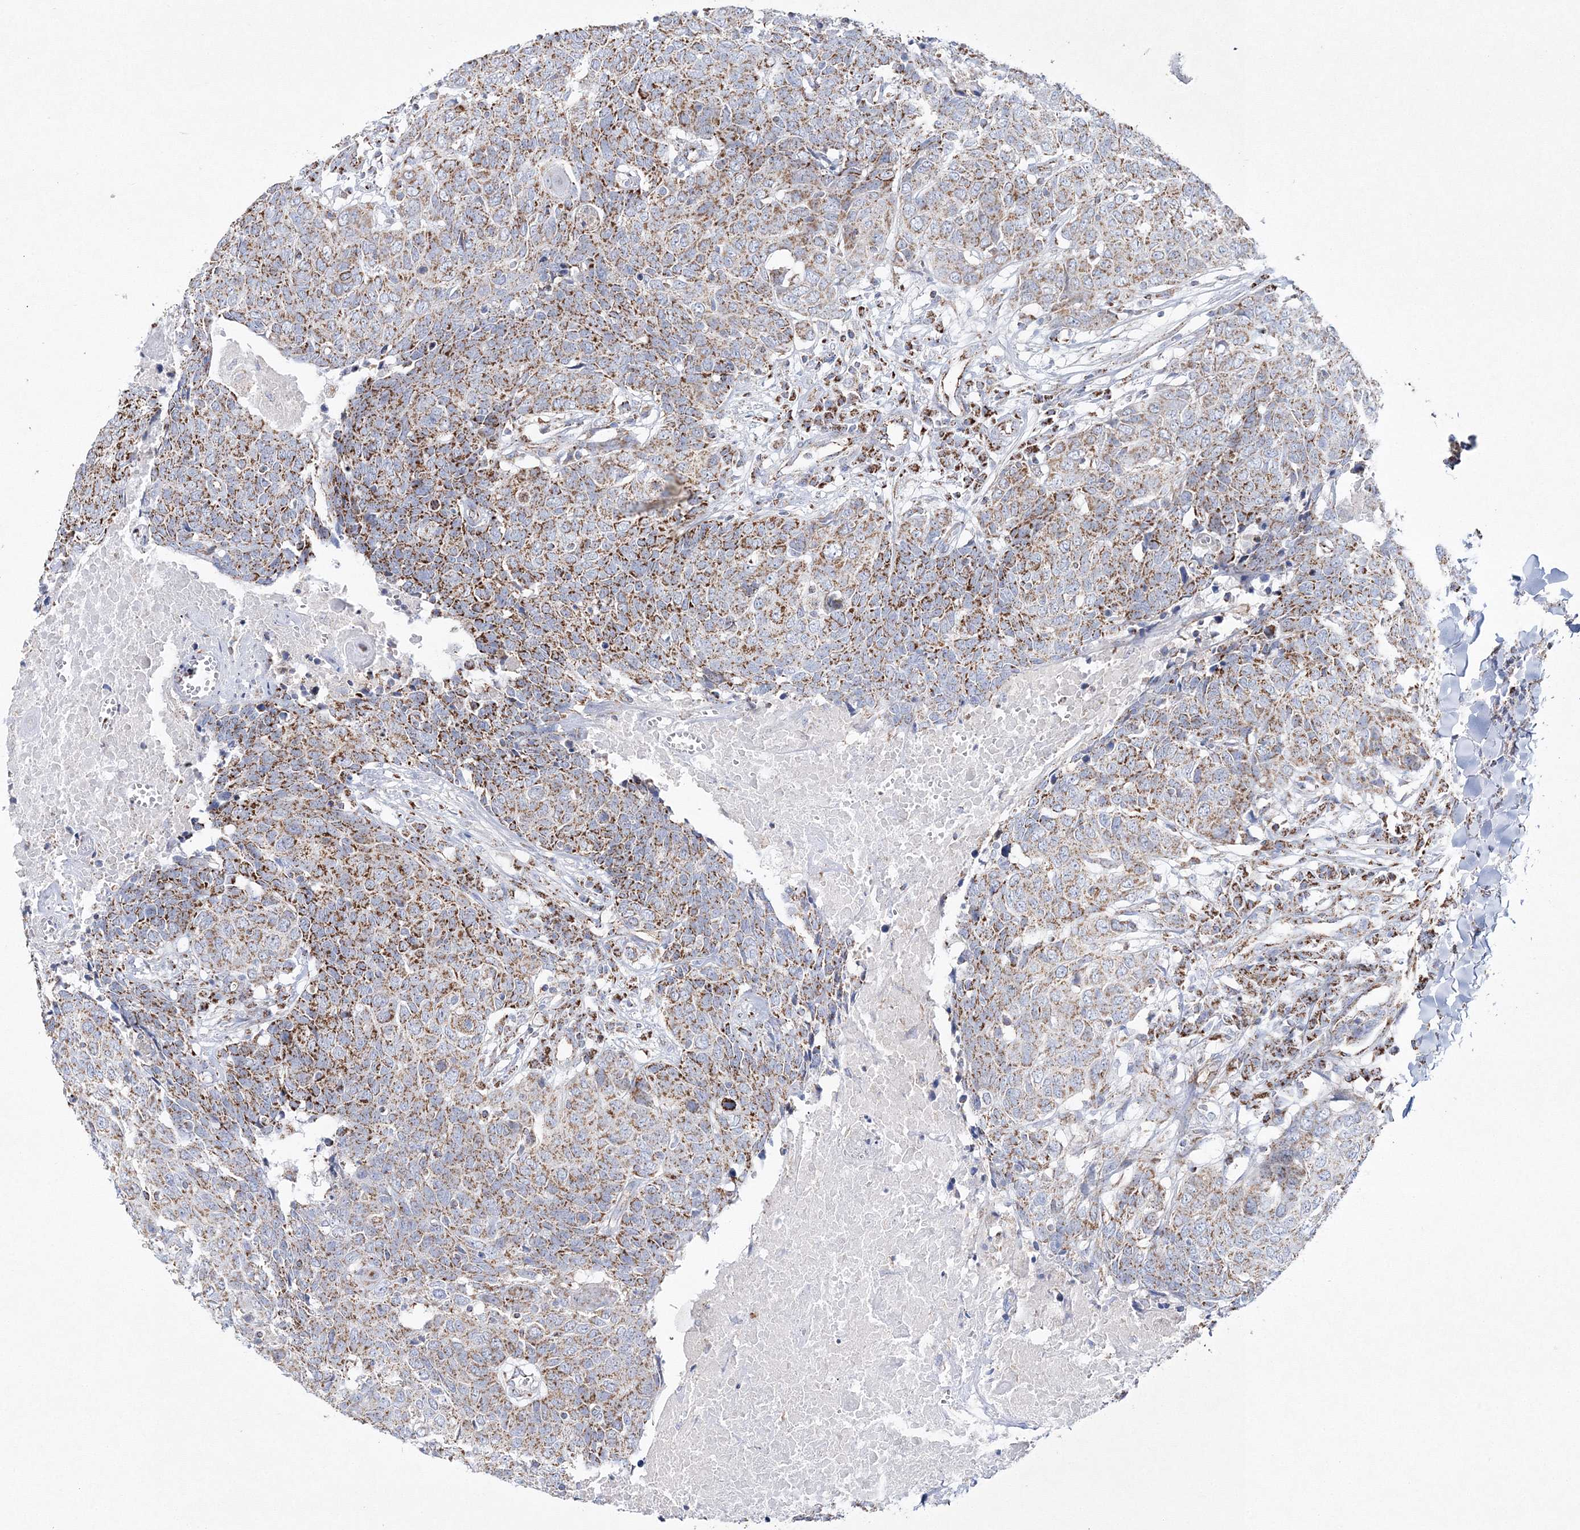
{"staining": {"intensity": "strong", "quantity": "25%-75%", "location": "cytoplasmic/membranous"}, "tissue": "head and neck cancer", "cell_type": "Tumor cells", "image_type": "cancer", "snomed": [{"axis": "morphology", "description": "Squamous cell carcinoma, NOS"}, {"axis": "topography", "description": "Head-Neck"}], "caption": "Immunohistochemical staining of human head and neck cancer shows strong cytoplasmic/membranous protein positivity in approximately 25%-75% of tumor cells.", "gene": "HIBCH", "patient": {"sex": "male", "age": 66}}